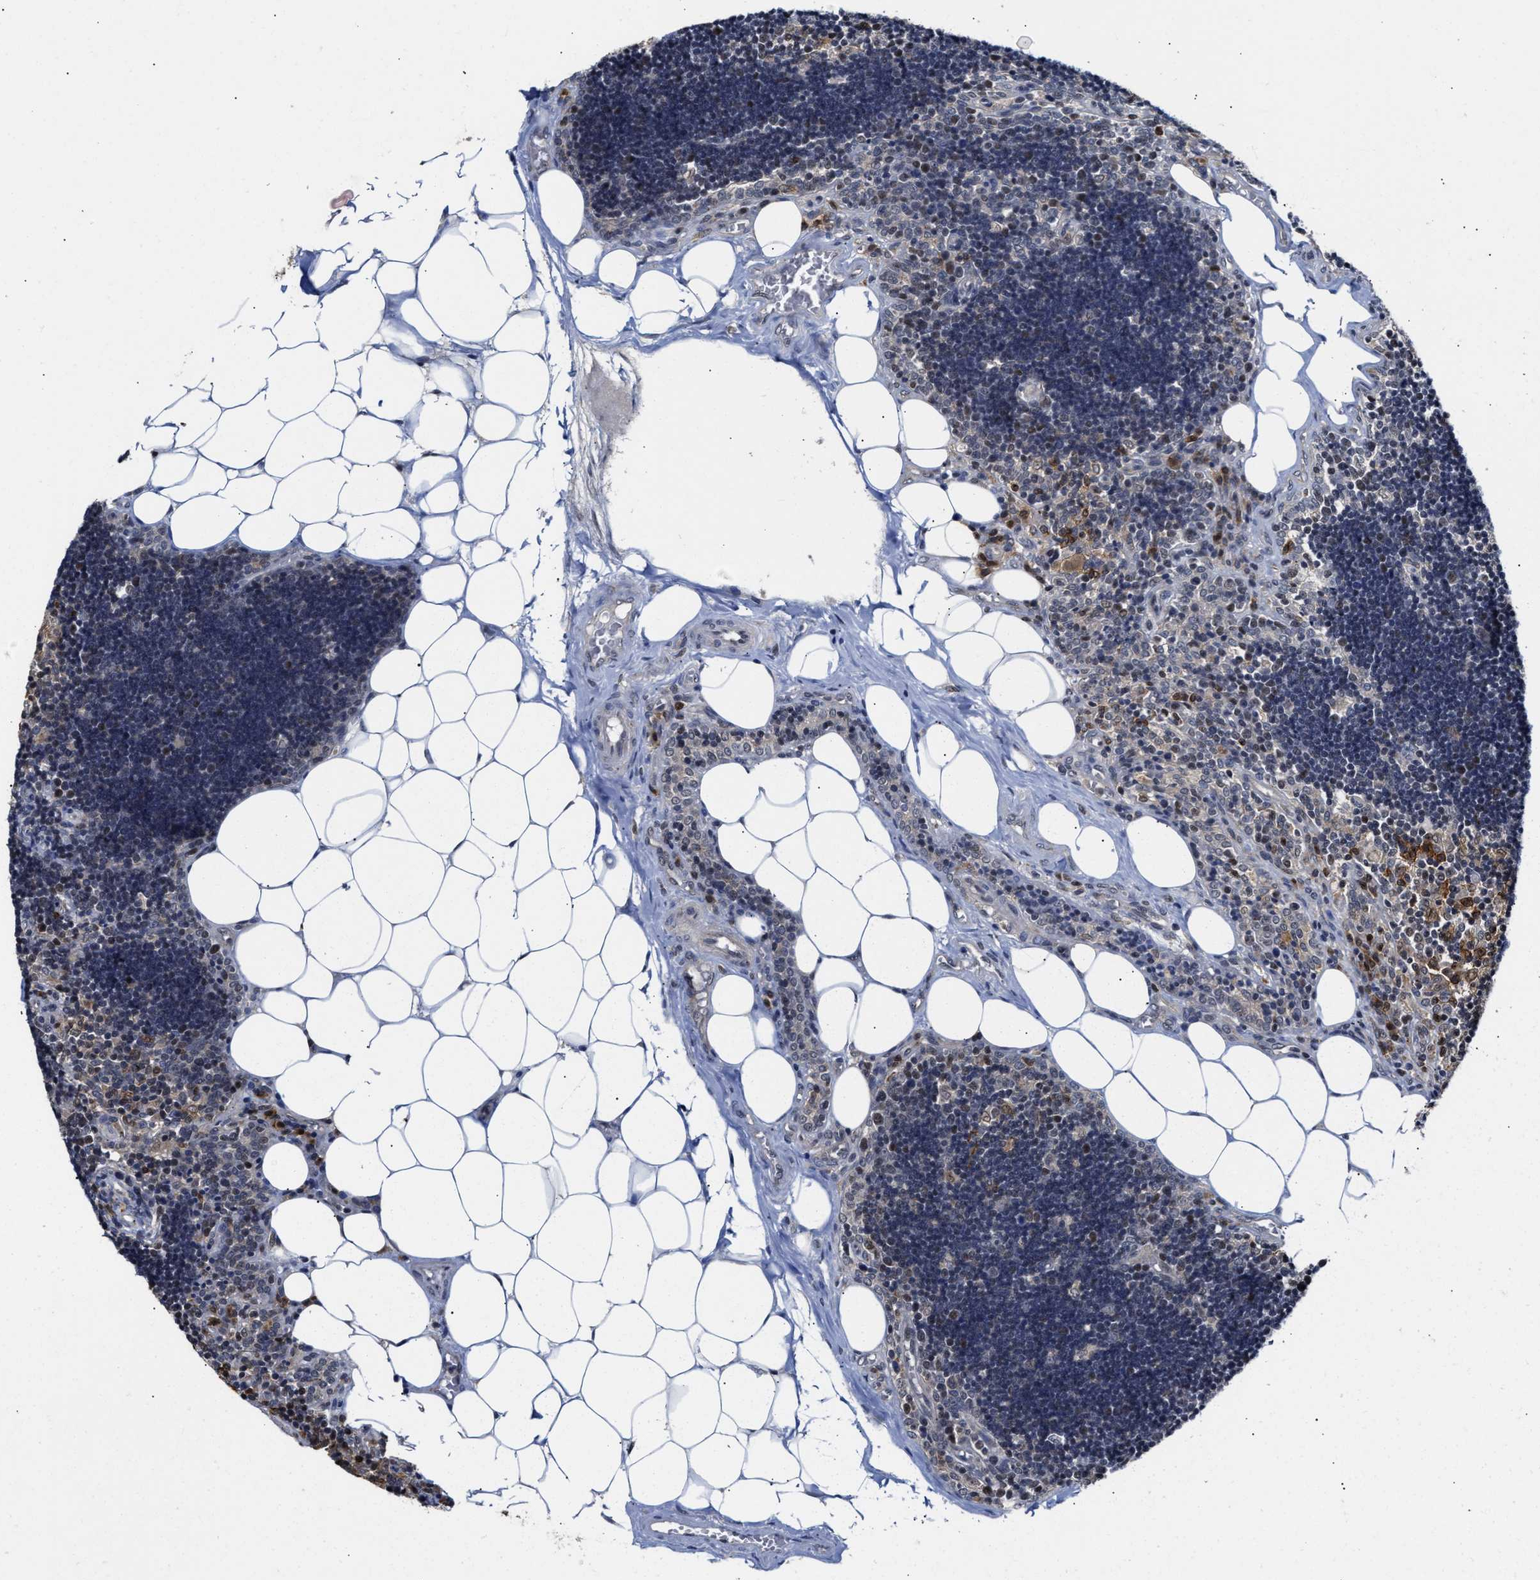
{"staining": {"intensity": "negative", "quantity": "none", "location": "none"}, "tissue": "lymph node", "cell_type": "Germinal center cells", "image_type": "normal", "snomed": [{"axis": "morphology", "description": "Normal tissue, NOS"}, {"axis": "topography", "description": "Lymph node"}], "caption": "IHC micrograph of benign human lymph node stained for a protein (brown), which shows no expression in germinal center cells.", "gene": "CLIP2", "patient": {"sex": "male", "age": 33}}